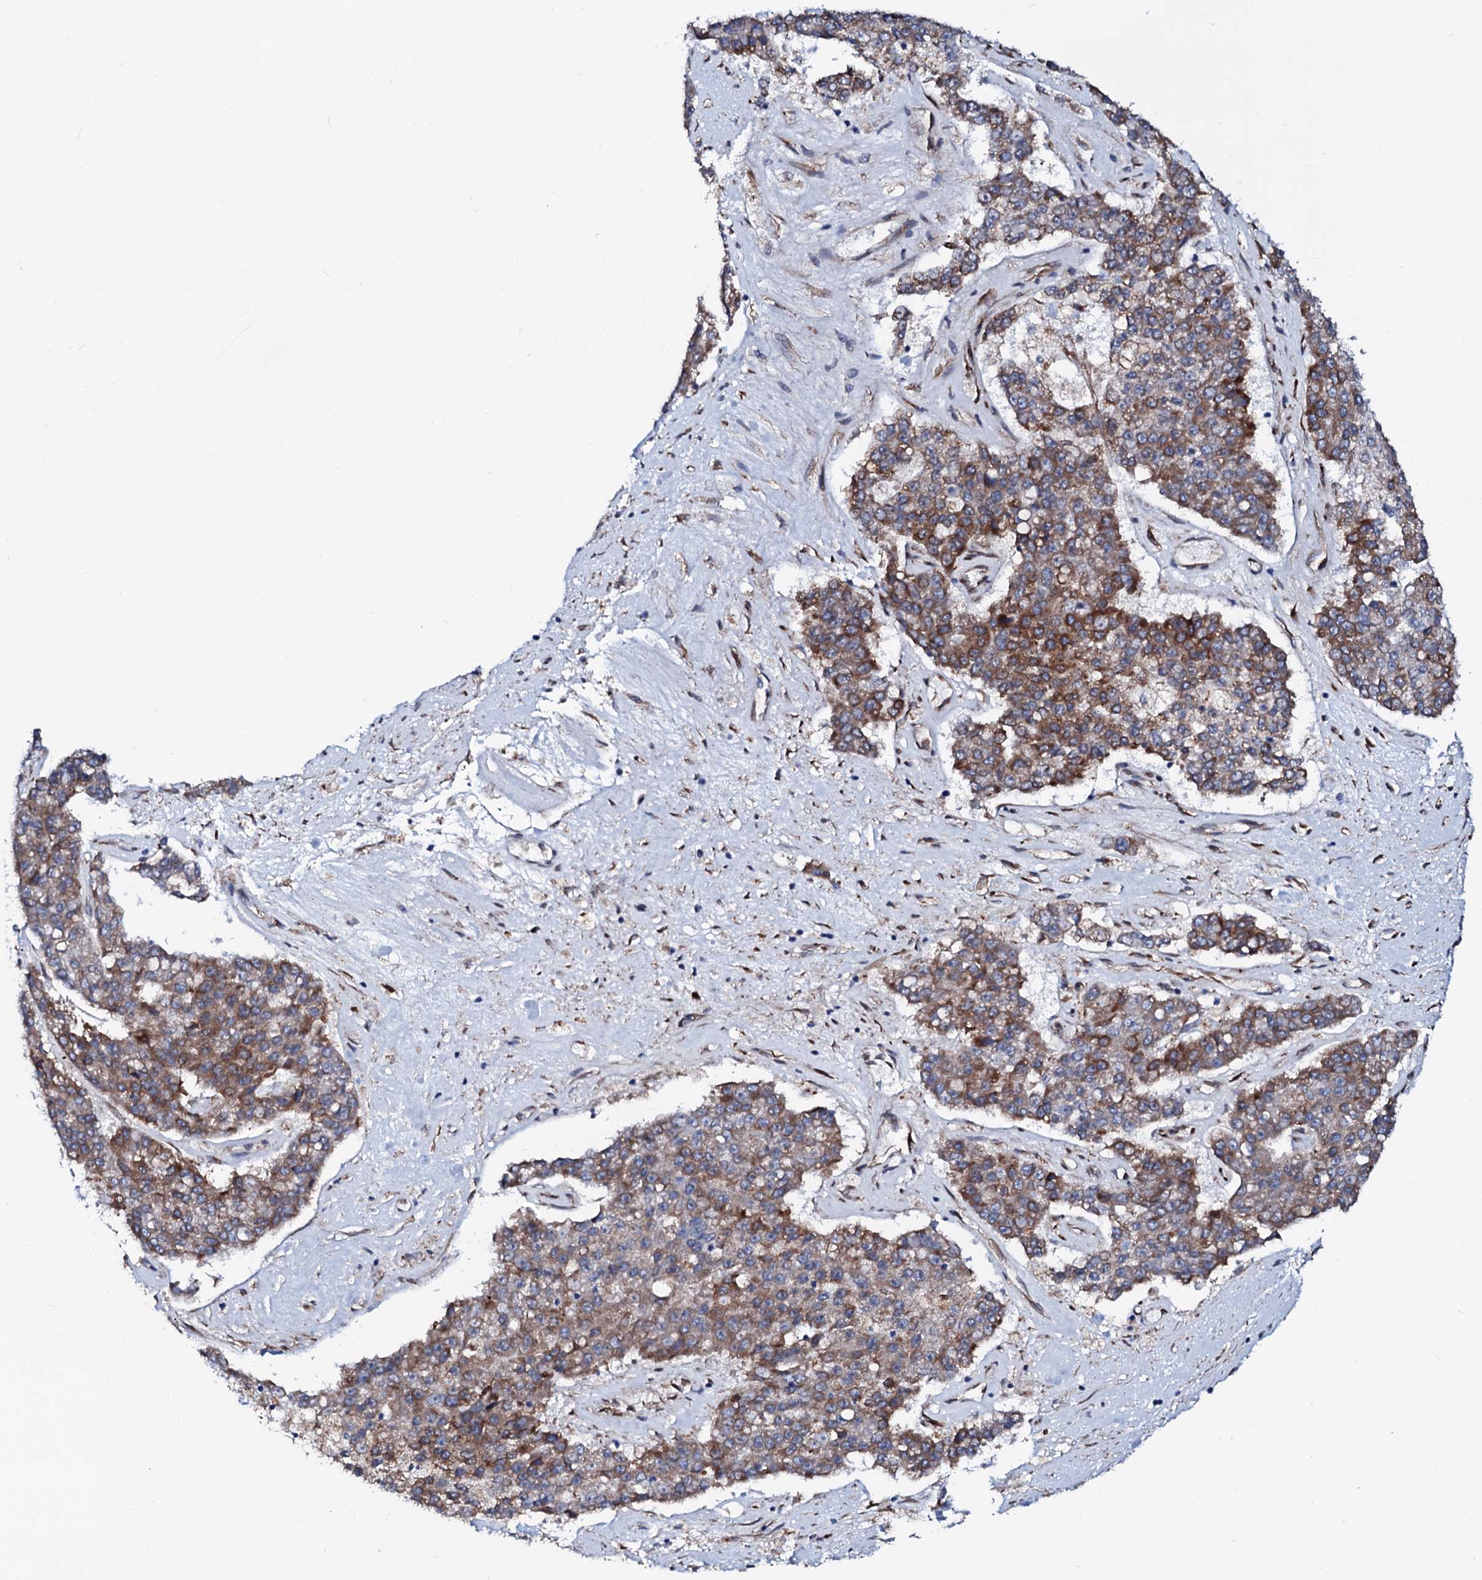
{"staining": {"intensity": "moderate", "quantity": ">75%", "location": "cytoplasmic/membranous"}, "tissue": "pancreatic cancer", "cell_type": "Tumor cells", "image_type": "cancer", "snomed": [{"axis": "morphology", "description": "Adenocarcinoma, NOS"}, {"axis": "topography", "description": "Pancreas"}], "caption": "Tumor cells demonstrate moderate cytoplasmic/membranous positivity in about >75% of cells in pancreatic cancer (adenocarcinoma). (DAB (3,3'-diaminobenzidine) IHC with brightfield microscopy, high magnification).", "gene": "TMCO3", "patient": {"sex": "male", "age": 50}}